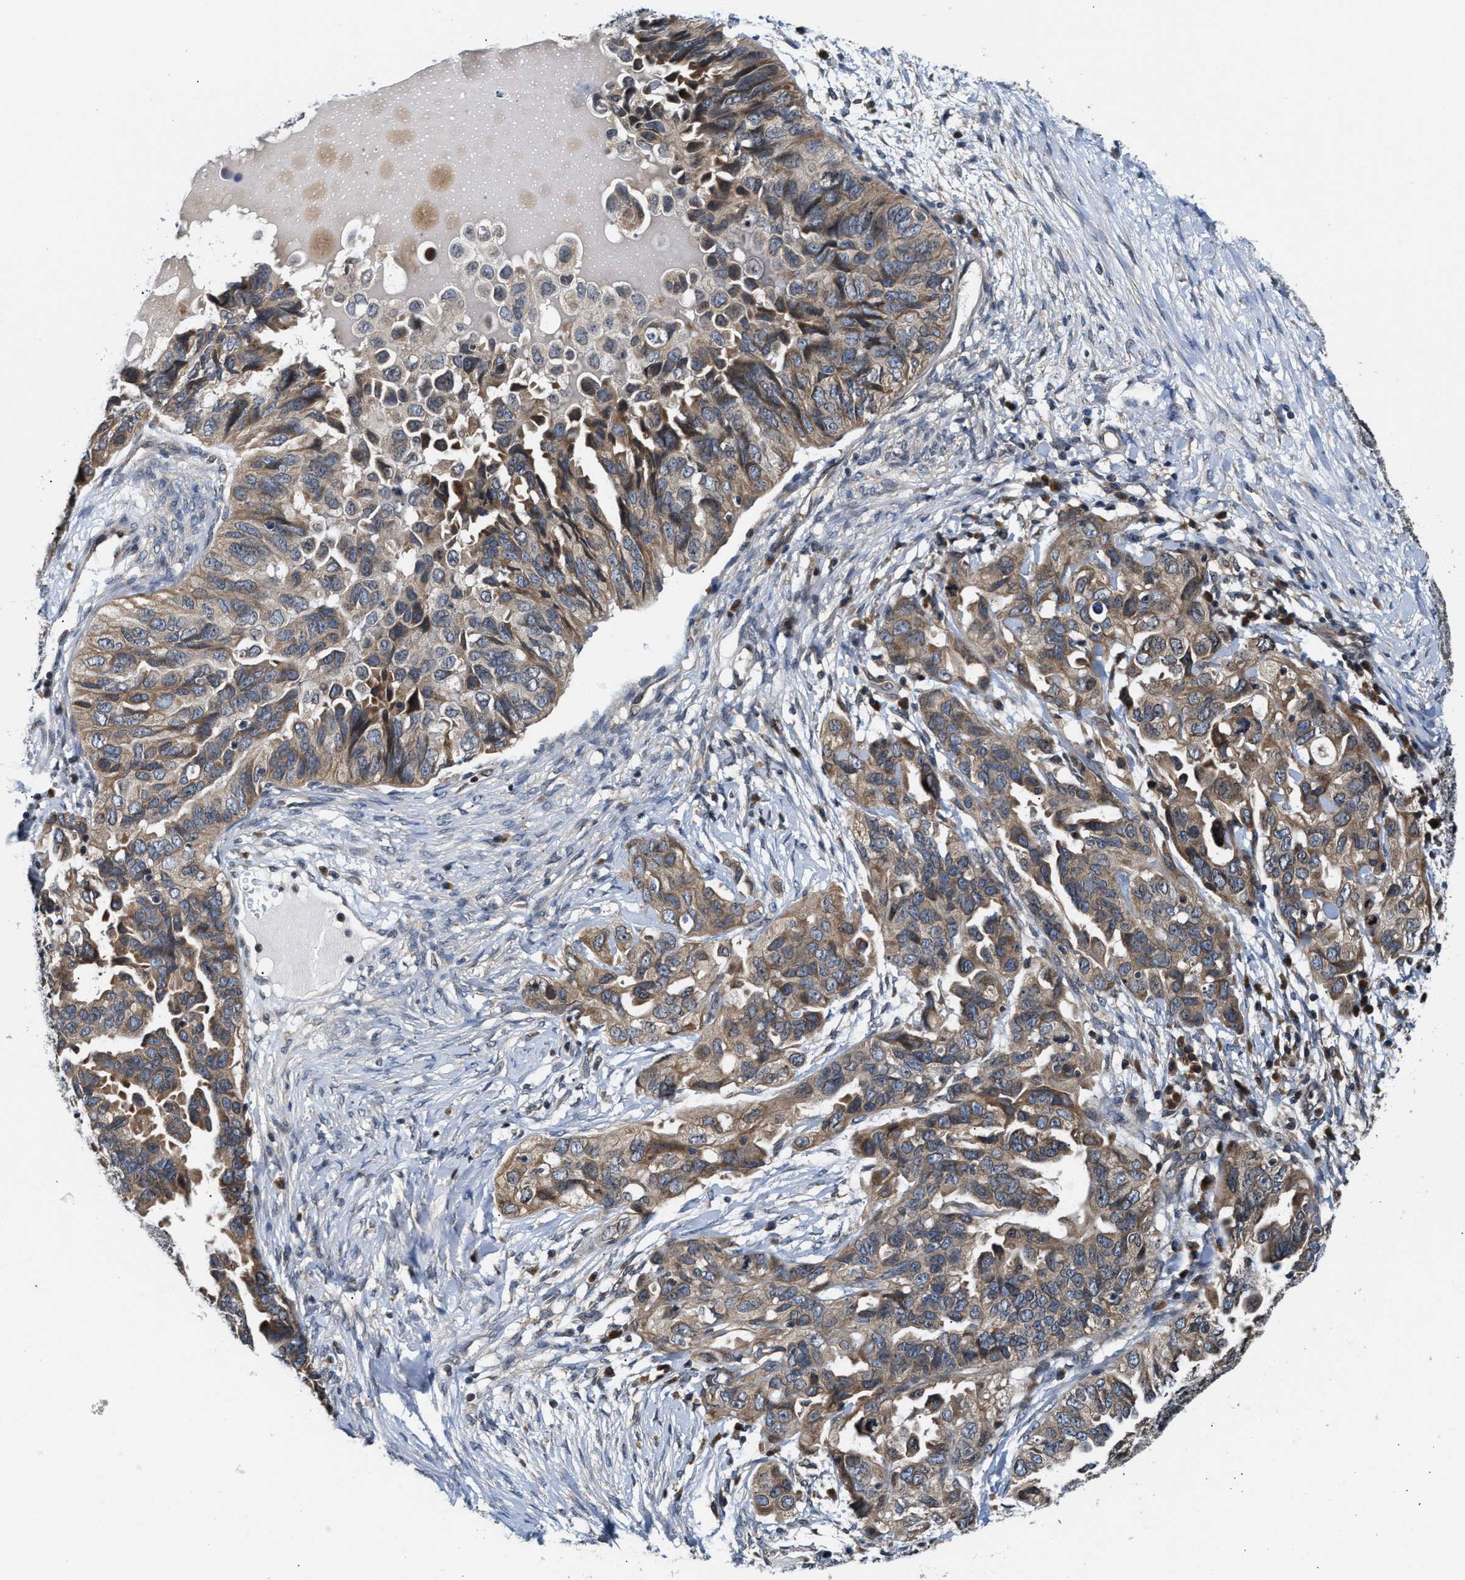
{"staining": {"intensity": "moderate", "quantity": ">75%", "location": "cytoplasmic/membranous"}, "tissue": "ovarian cancer", "cell_type": "Tumor cells", "image_type": "cancer", "snomed": [{"axis": "morphology", "description": "Cystadenocarcinoma, serous, NOS"}, {"axis": "topography", "description": "Ovary"}], "caption": "Immunohistochemistry histopathology image of human ovarian cancer stained for a protein (brown), which exhibits medium levels of moderate cytoplasmic/membranous positivity in approximately >75% of tumor cells.", "gene": "RAB29", "patient": {"sex": "female", "age": 82}}